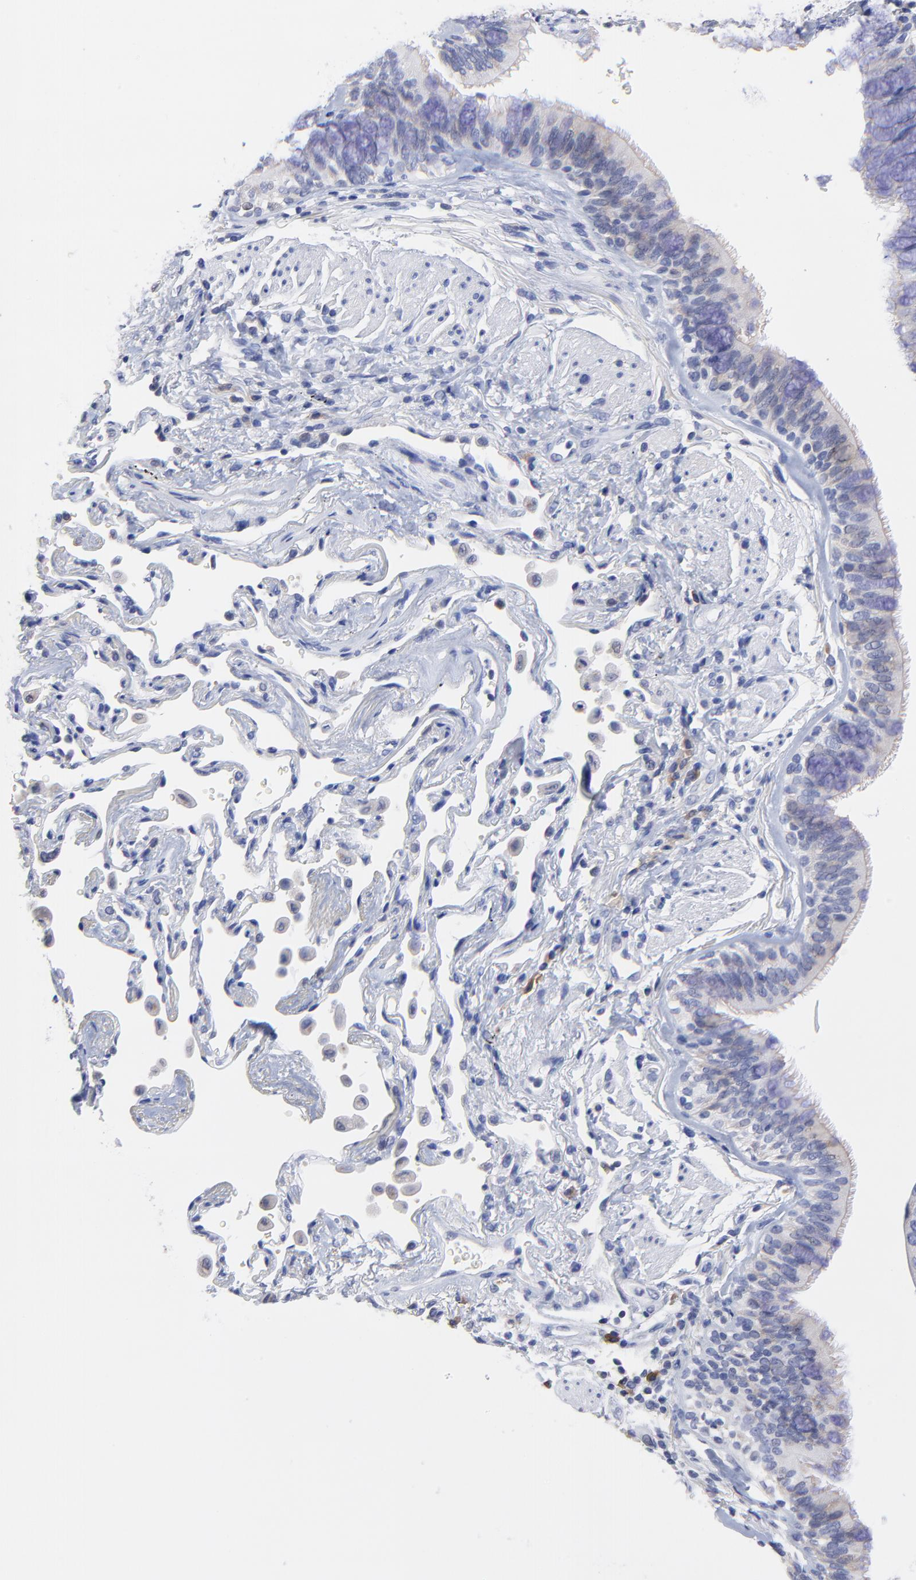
{"staining": {"intensity": "negative", "quantity": "none", "location": "none"}, "tissue": "lung cancer", "cell_type": "Tumor cells", "image_type": "cancer", "snomed": [{"axis": "morphology", "description": "Squamous cell carcinoma, NOS"}, {"axis": "topography", "description": "Lung"}], "caption": "Immunohistochemistry micrograph of lung cancer (squamous cell carcinoma) stained for a protein (brown), which shows no positivity in tumor cells.", "gene": "LAX1", "patient": {"sex": "female", "age": 67}}